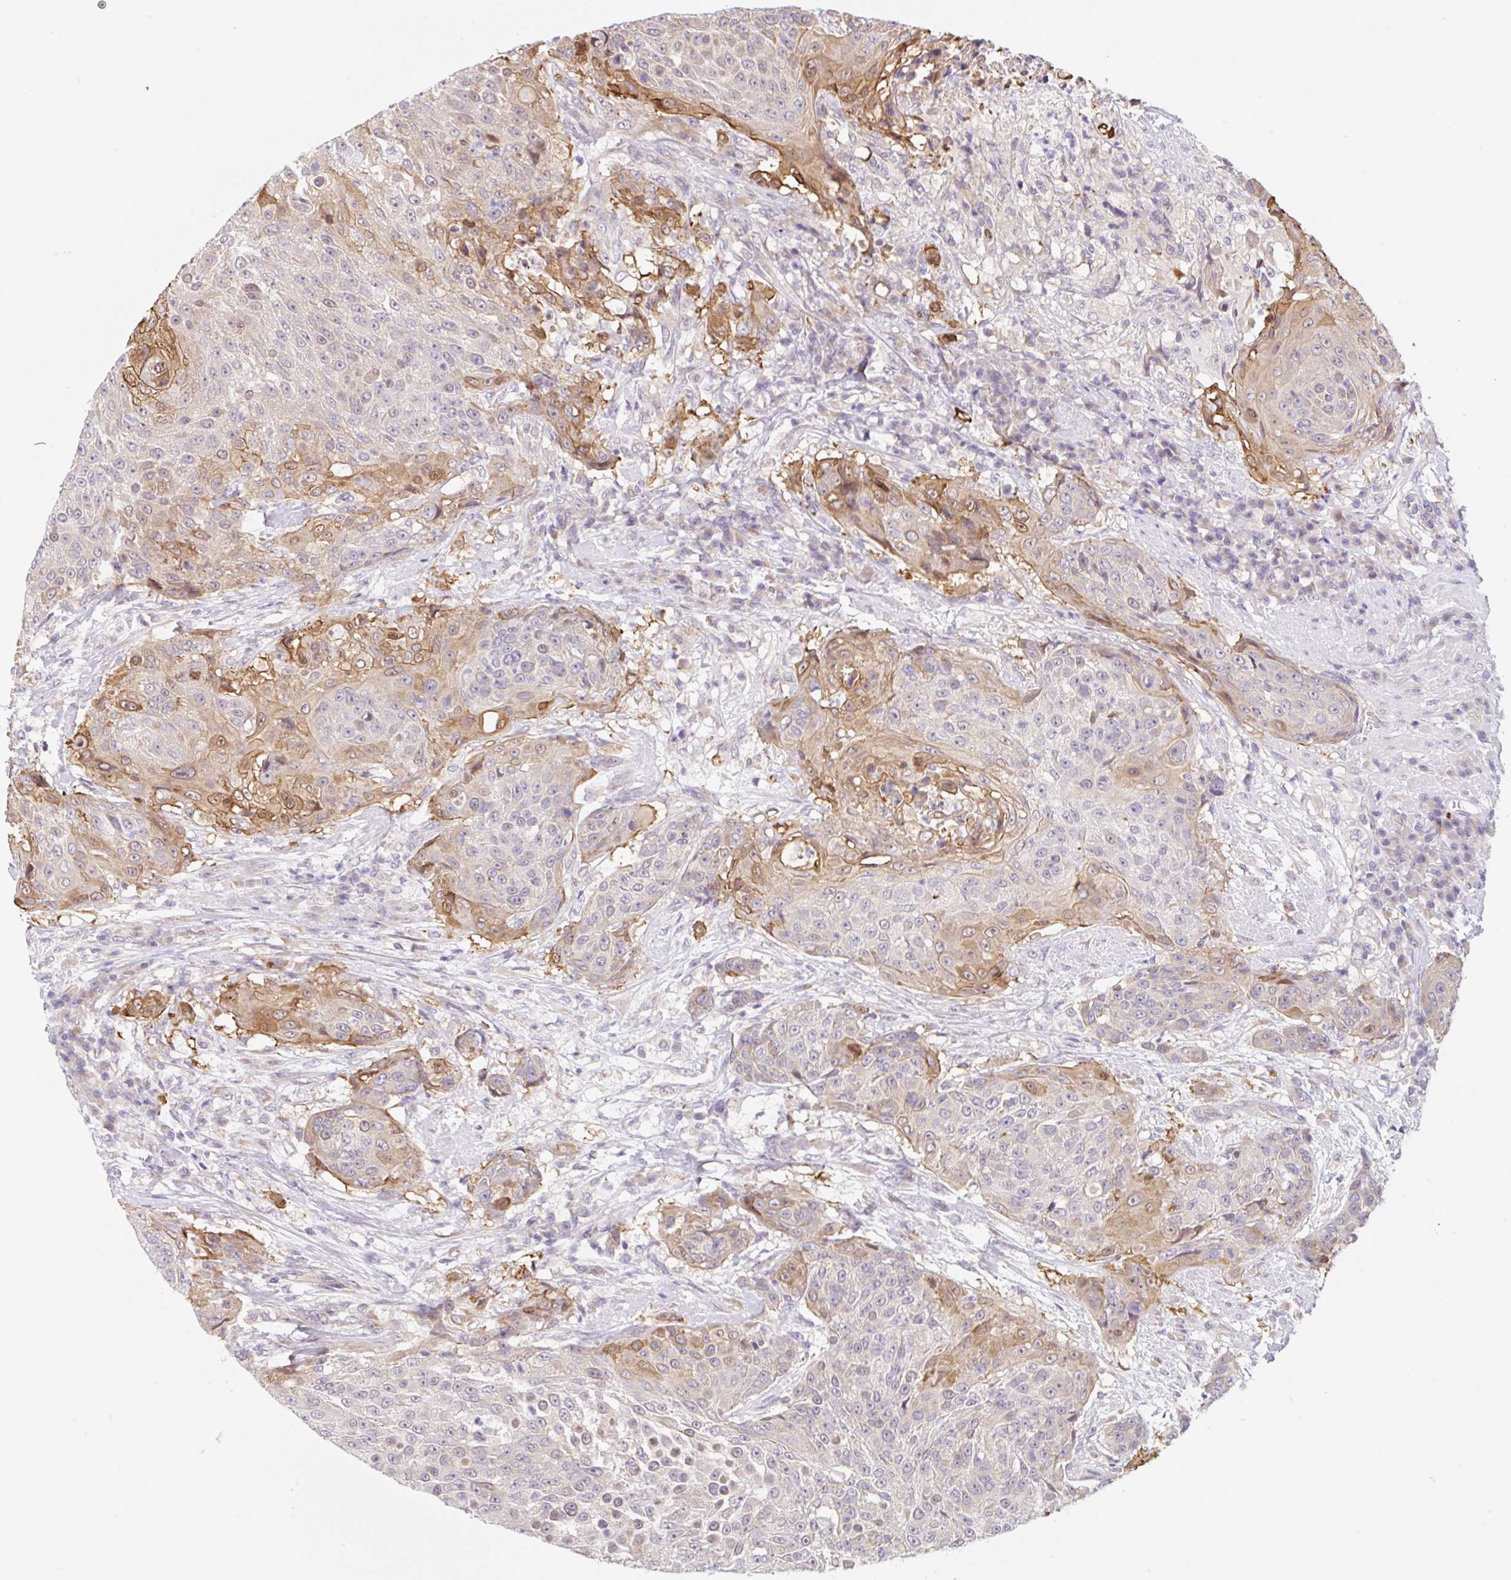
{"staining": {"intensity": "moderate", "quantity": "<25%", "location": "cytoplasmic/membranous,nuclear"}, "tissue": "urothelial cancer", "cell_type": "Tumor cells", "image_type": "cancer", "snomed": [{"axis": "morphology", "description": "Urothelial carcinoma, High grade"}, {"axis": "topography", "description": "Urinary bladder"}], "caption": "This is an image of immunohistochemistry staining of urothelial cancer, which shows moderate staining in the cytoplasmic/membranous and nuclear of tumor cells.", "gene": "TBPL2", "patient": {"sex": "female", "age": 63}}